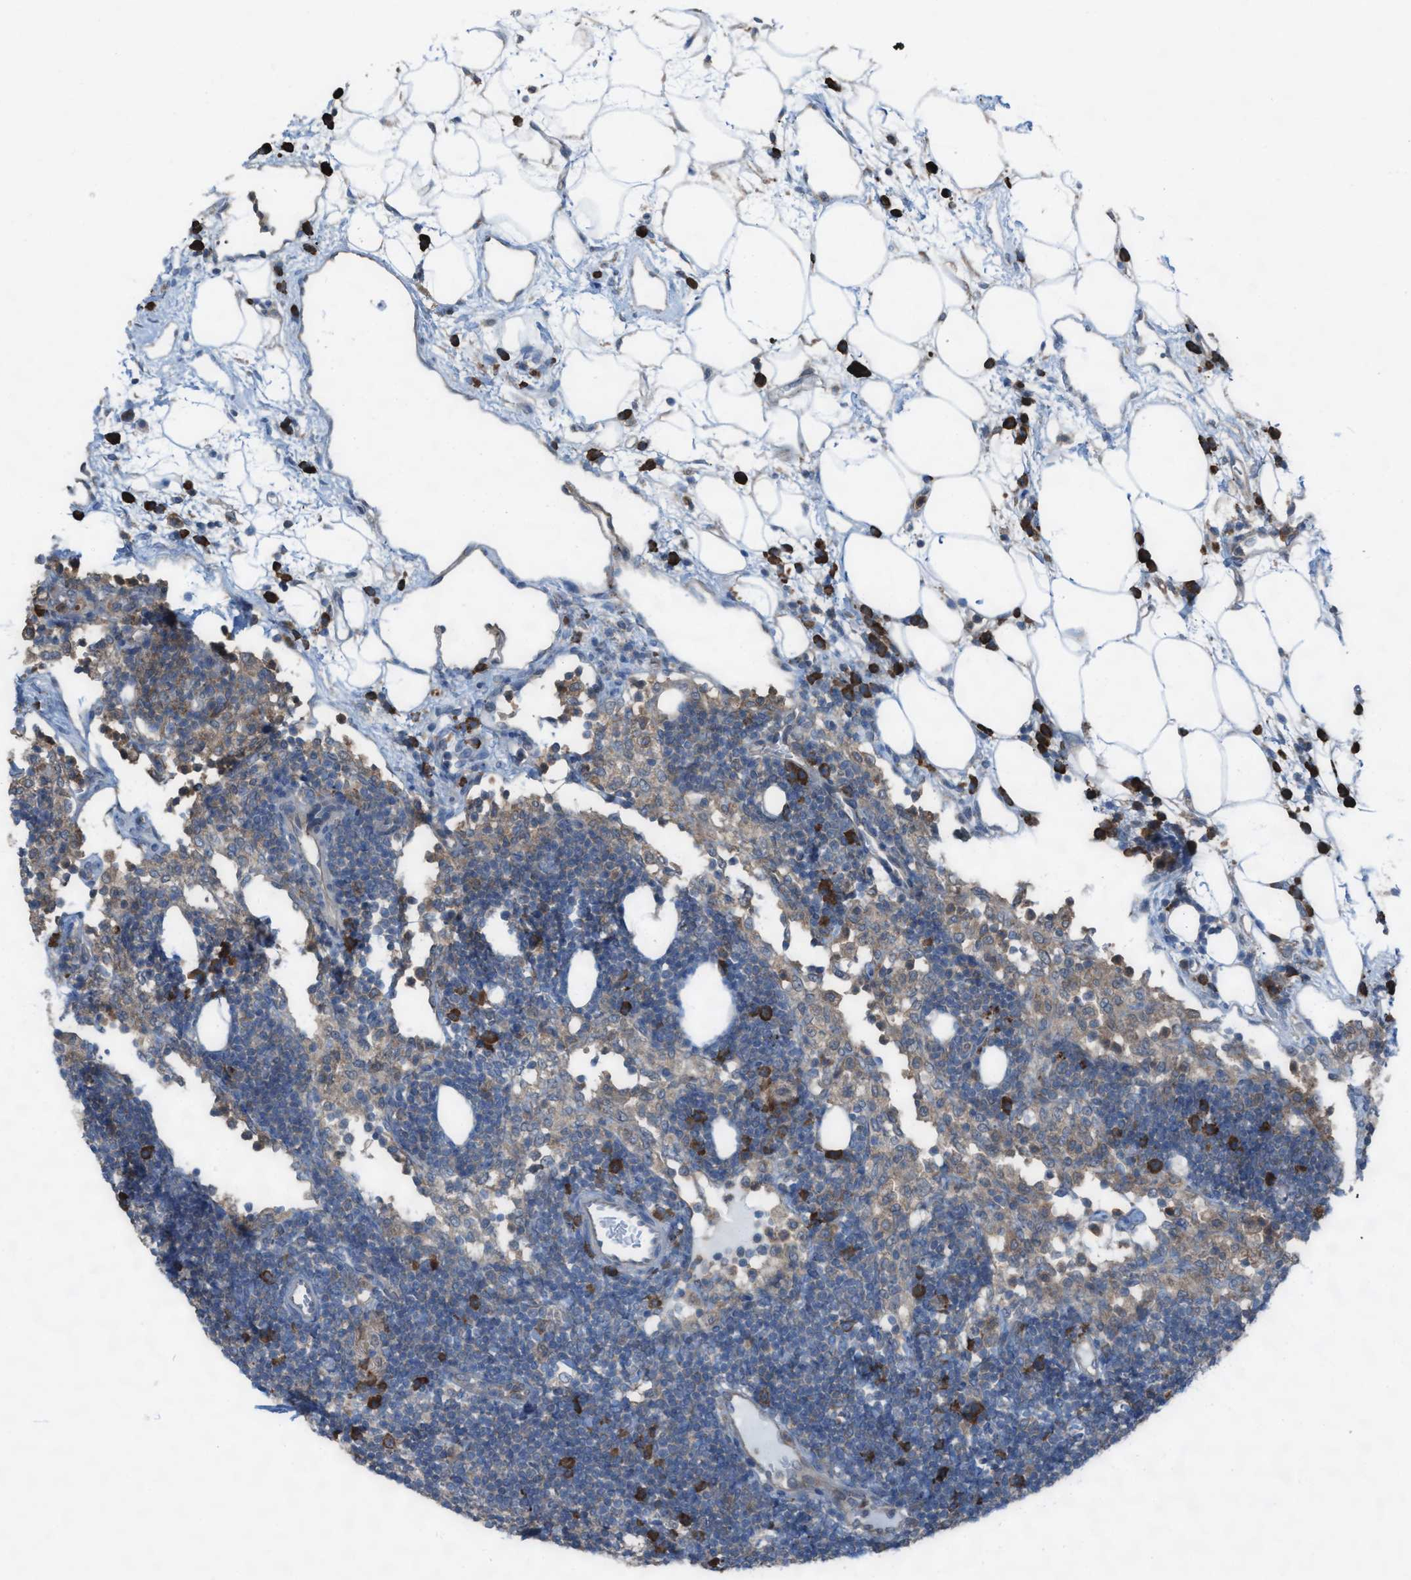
{"staining": {"intensity": "strong", "quantity": "<25%", "location": "cytoplasmic/membranous"}, "tissue": "lymph node", "cell_type": "Germinal center cells", "image_type": "normal", "snomed": [{"axis": "morphology", "description": "Normal tissue, NOS"}, {"axis": "morphology", "description": "Carcinoid, malignant, NOS"}, {"axis": "topography", "description": "Lymph node"}], "caption": "Germinal center cells demonstrate medium levels of strong cytoplasmic/membranous expression in approximately <25% of cells in unremarkable human lymph node. Immunohistochemistry stains the protein of interest in brown and the nuclei are stained blue.", "gene": "PLAA", "patient": {"sex": "male", "age": 47}}